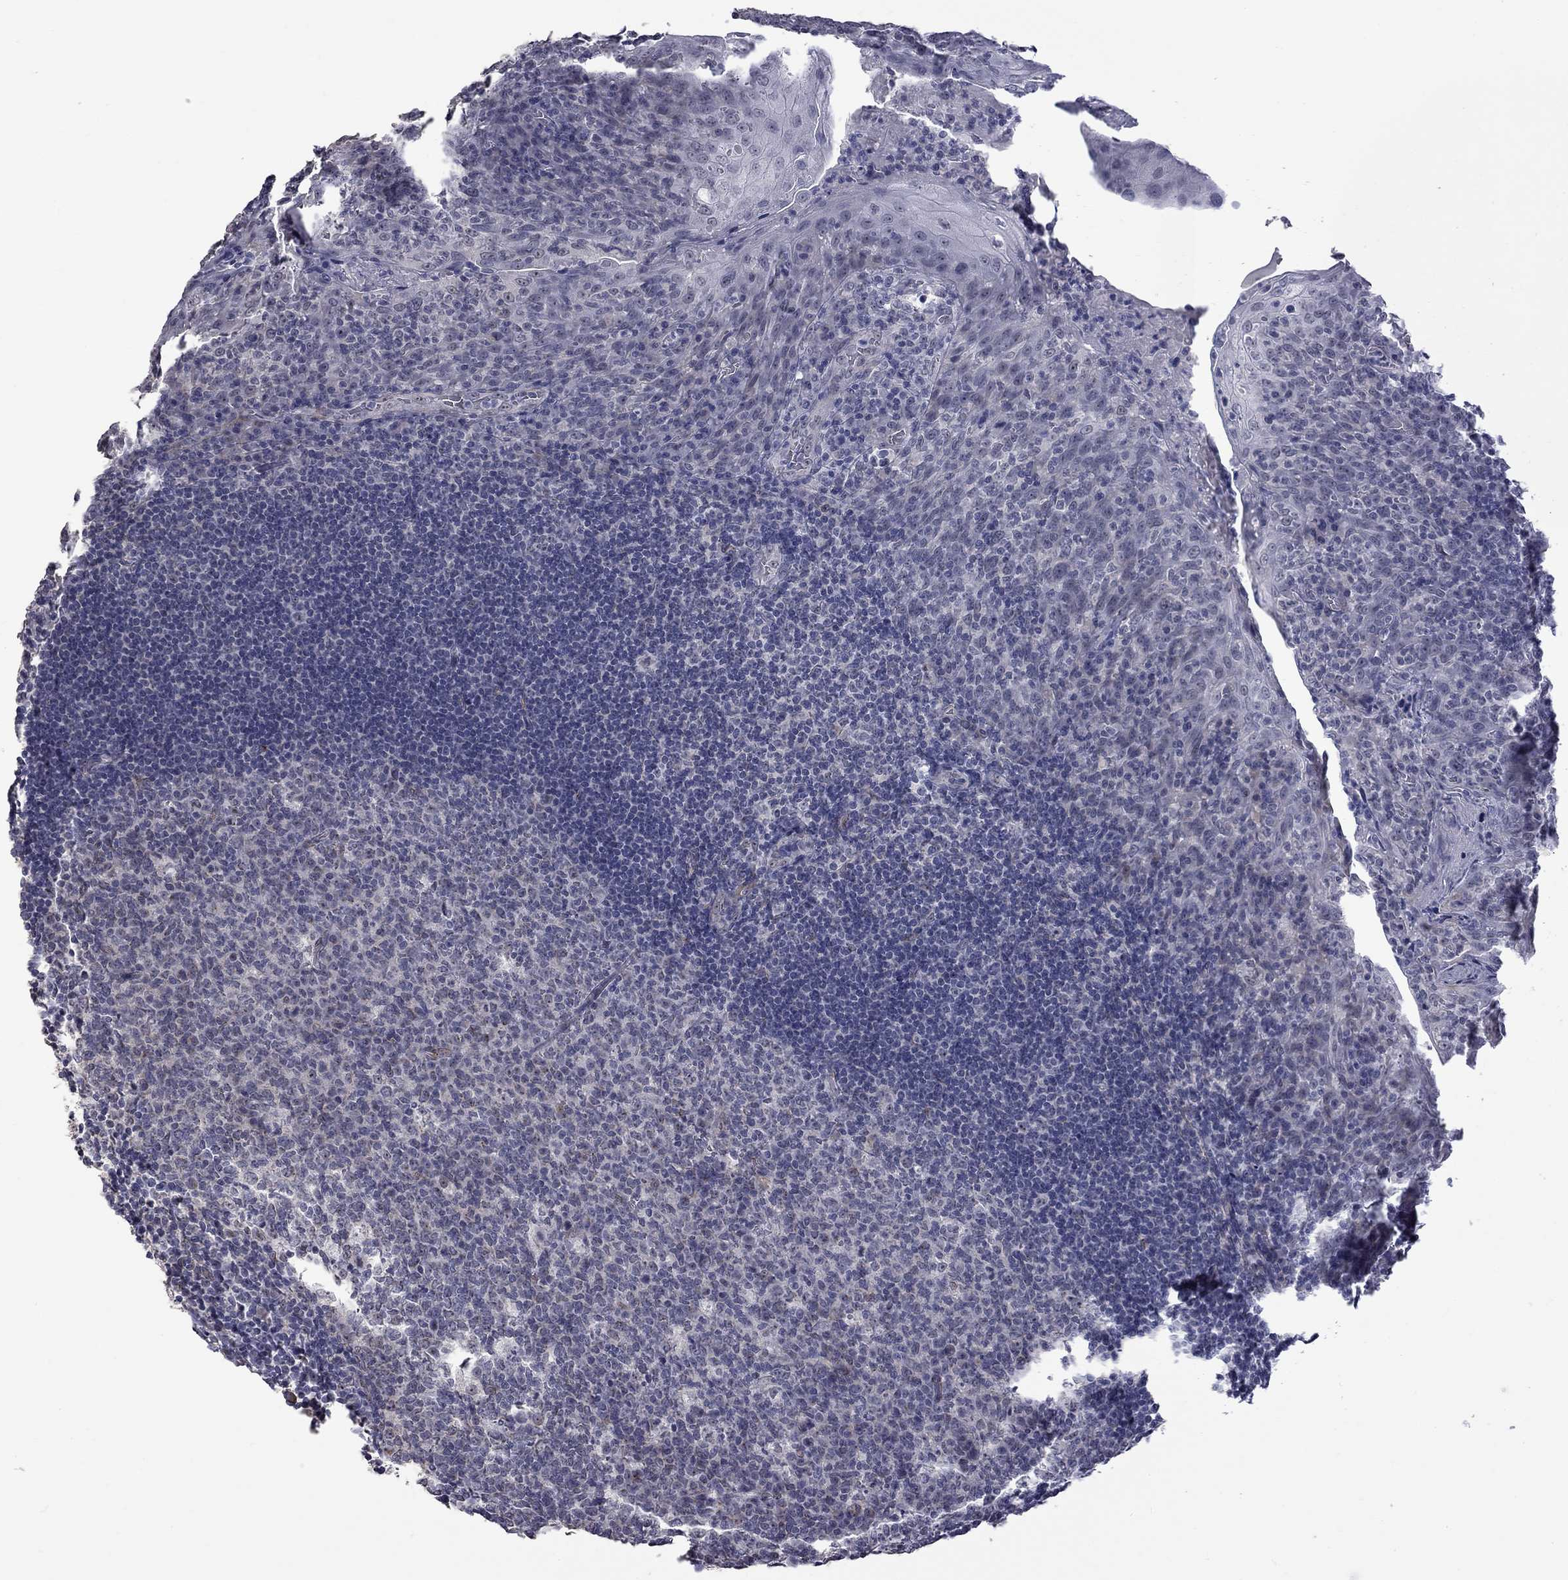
{"staining": {"intensity": "negative", "quantity": "none", "location": "none"}, "tissue": "tonsil", "cell_type": "Germinal center cells", "image_type": "normal", "snomed": [{"axis": "morphology", "description": "Normal tissue, NOS"}, {"axis": "topography", "description": "Tonsil"}], "caption": "DAB (3,3'-diaminobenzidine) immunohistochemical staining of unremarkable tonsil demonstrates no significant expression in germinal center cells.", "gene": "GSG1L", "patient": {"sex": "male", "age": 17}}